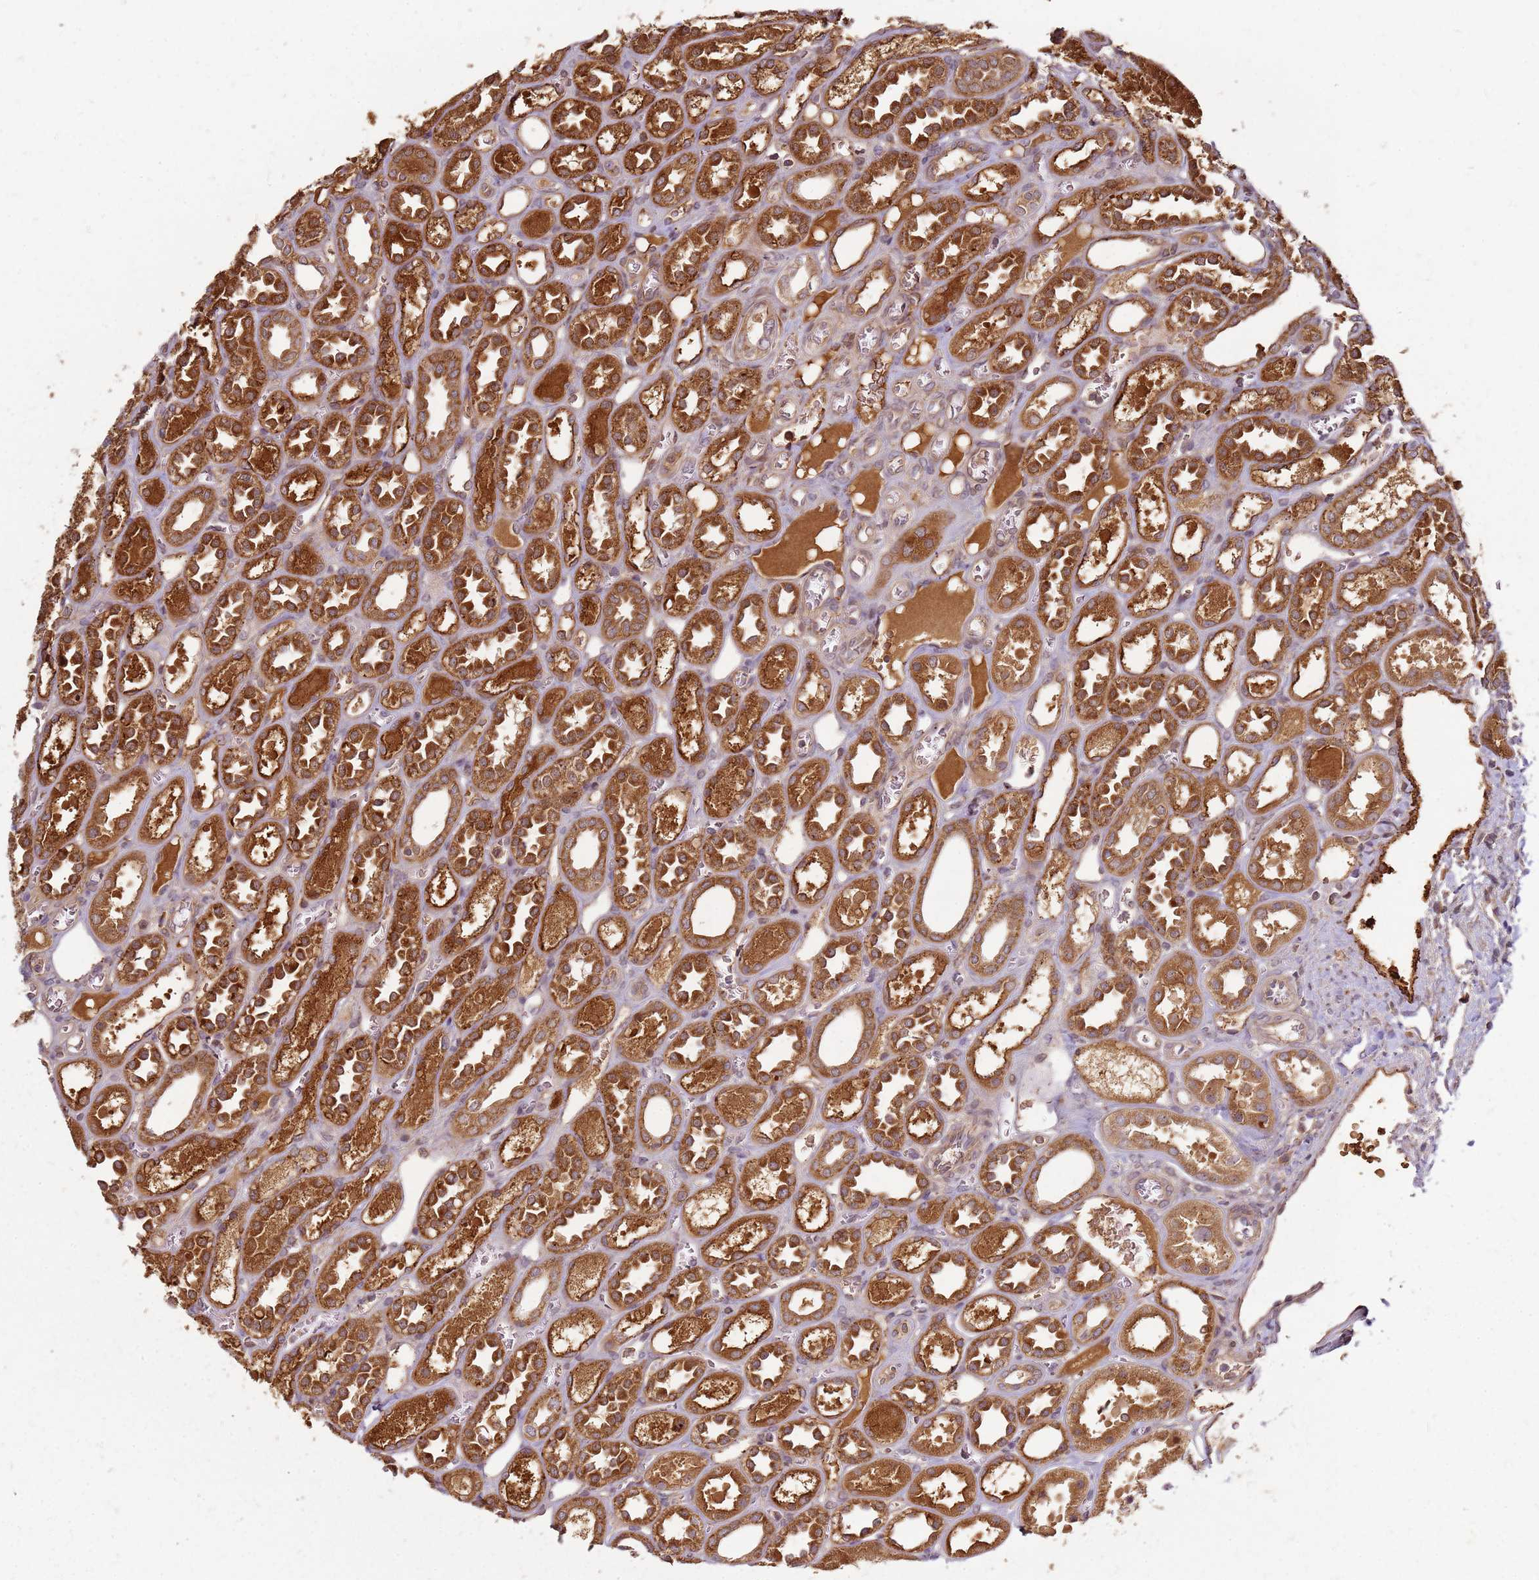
{"staining": {"intensity": "moderate", "quantity": "25%-75%", "location": "cytoplasmic/membranous"}, "tissue": "kidney", "cell_type": "Cells in glomeruli", "image_type": "normal", "snomed": [{"axis": "morphology", "description": "Normal tissue, NOS"}, {"axis": "topography", "description": "Kidney"}], "caption": "DAB immunohistochemical staining of normal kidney demonstrates moderate cytoplasmic/membranous protein staining in approximately 25%-75% of cells in glomeruli.", "gene": "CCDC159", "patient": {"sex": "female", "age": 41}}